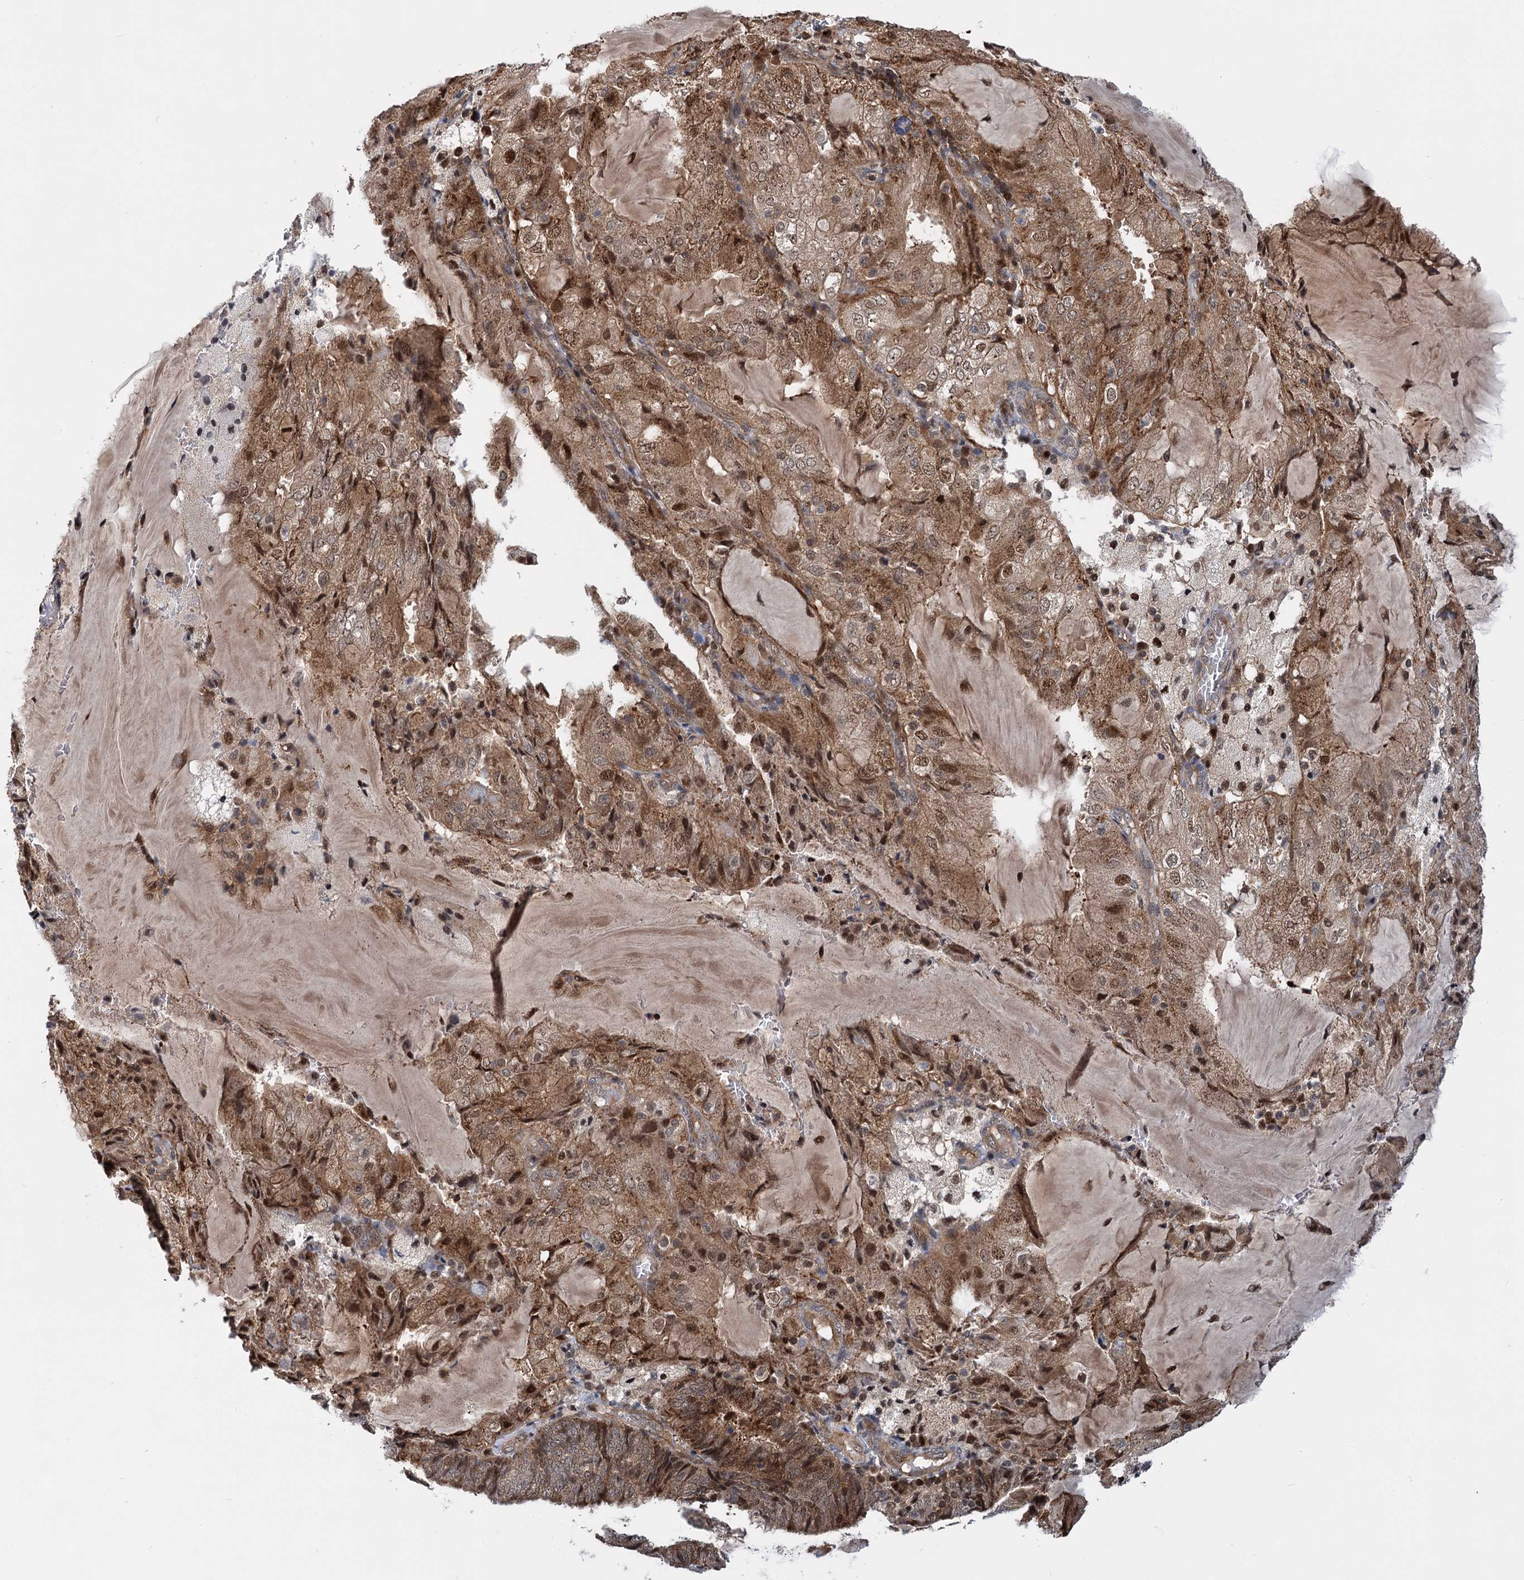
{"staining": {"intensity": "moderate", "quantity": ">75%", "location": "cytoplasmic/membranous,nuclear"}, "tissue": "endometrial cancer", "cell_type": "Tumor cells", "image_type": "cancer", "snomed": [{"axis": "morphology", "description": "Adenocarcinoma, NOS"}, {"axis": "topography", "description": "Endometrium"}], "caption": "Endometrial cancer stained with a protein marker shows moderate staining in tumor cells.", "gene": "GPBP1", "patient": {"sex": "female", "age": 81}}